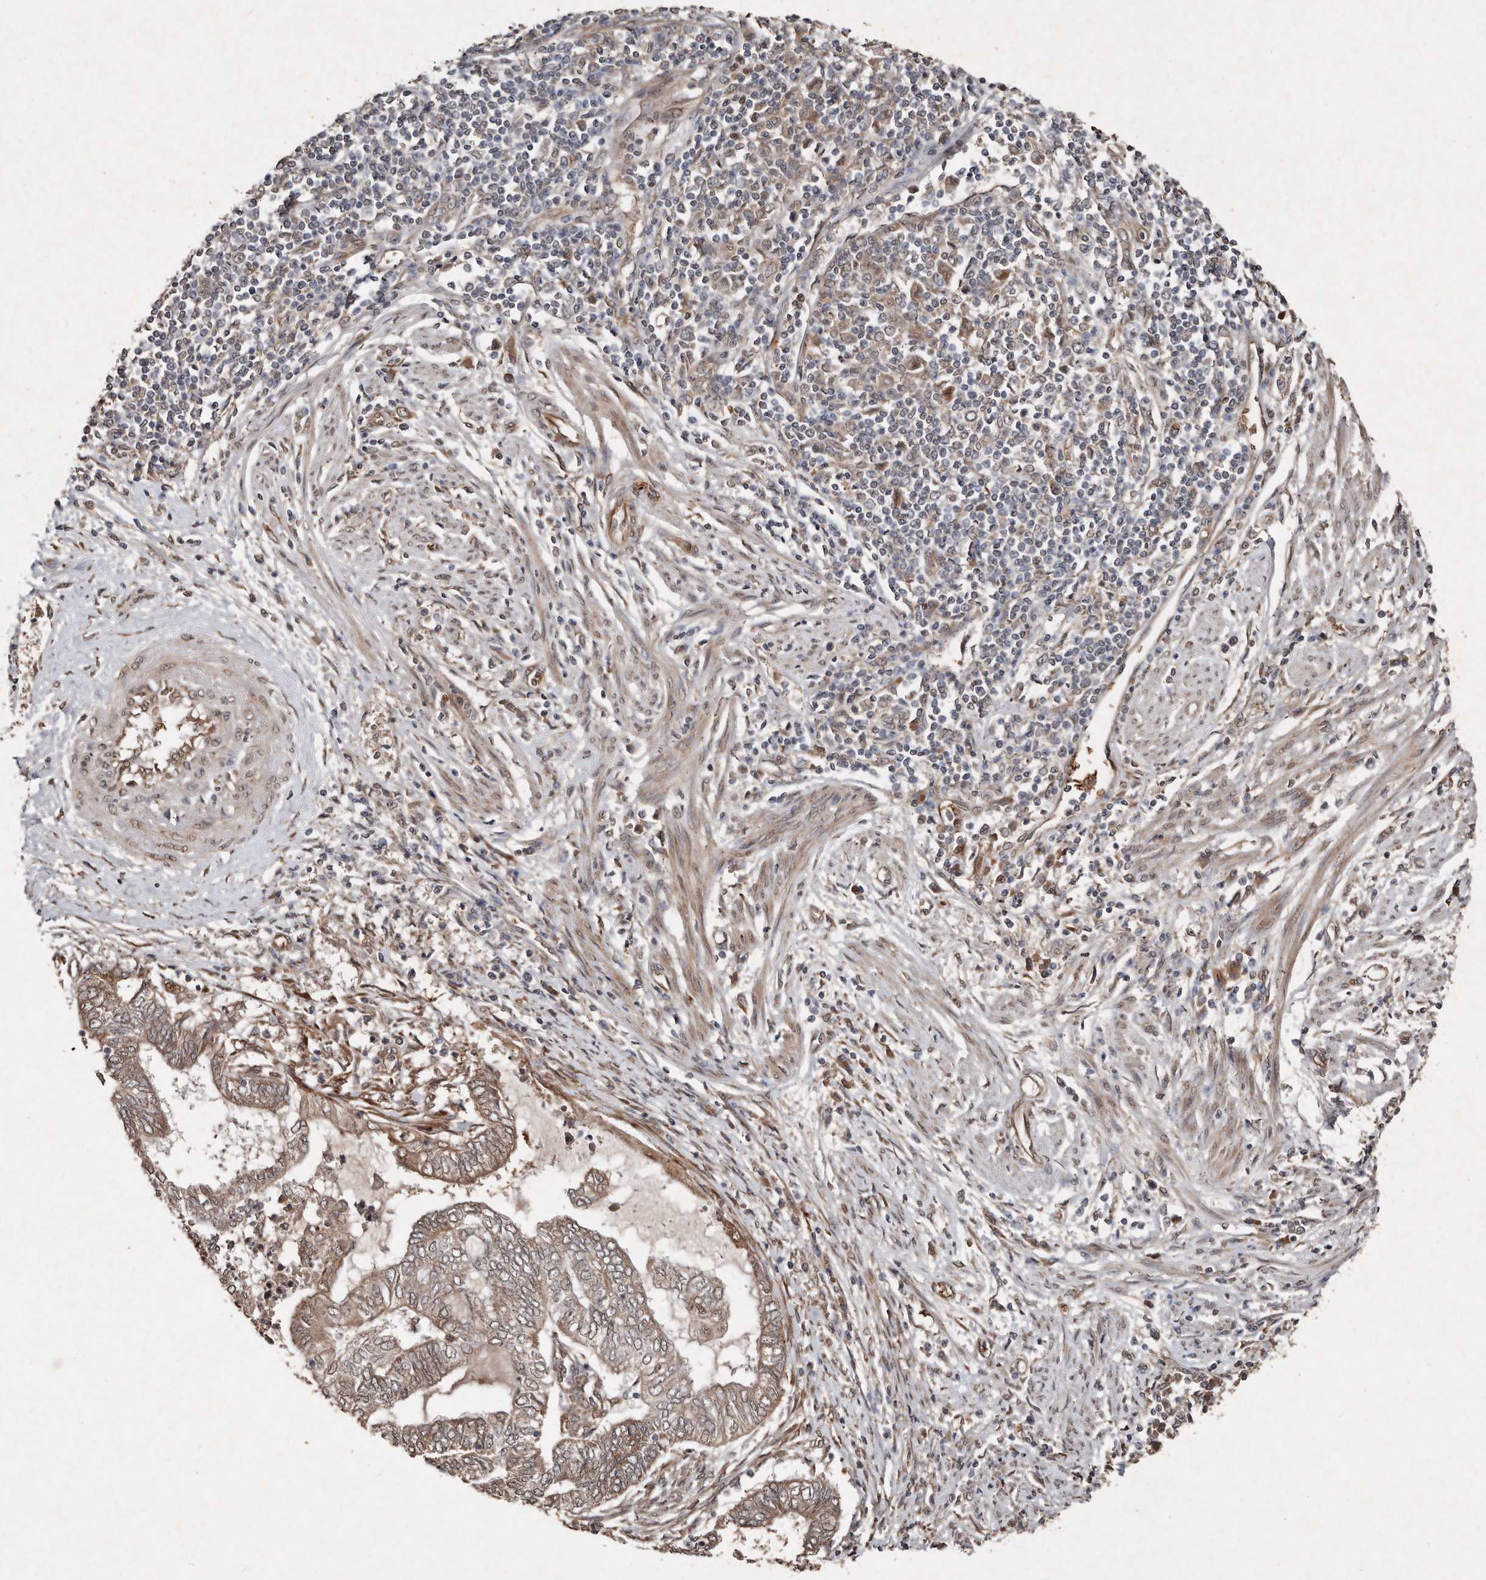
{"staining": {"intensity": "weak", "quantity": ">75%", "location": "cytoplasmic/membranous"}, "tissue": "endometrial cancer", "cell_type": "Tumor cells", "image_type": "cancer", "snomed": [{"axis": "morphology", "description": "Adenocarcinoma, NOS"}, {"axis": "topography", "description": "Uterus"}, {"axis": "topography", "description": "Endometrium"}], "caption": "This histopathology image shows immunohistochemistry staining of human adenocarcinoma (endometrial), with low weak cytoplasmic/membranous staining in about >75% of tumor cells.", "gene": "DIP2C", "patient": {"sex": "female", "age": 70}}